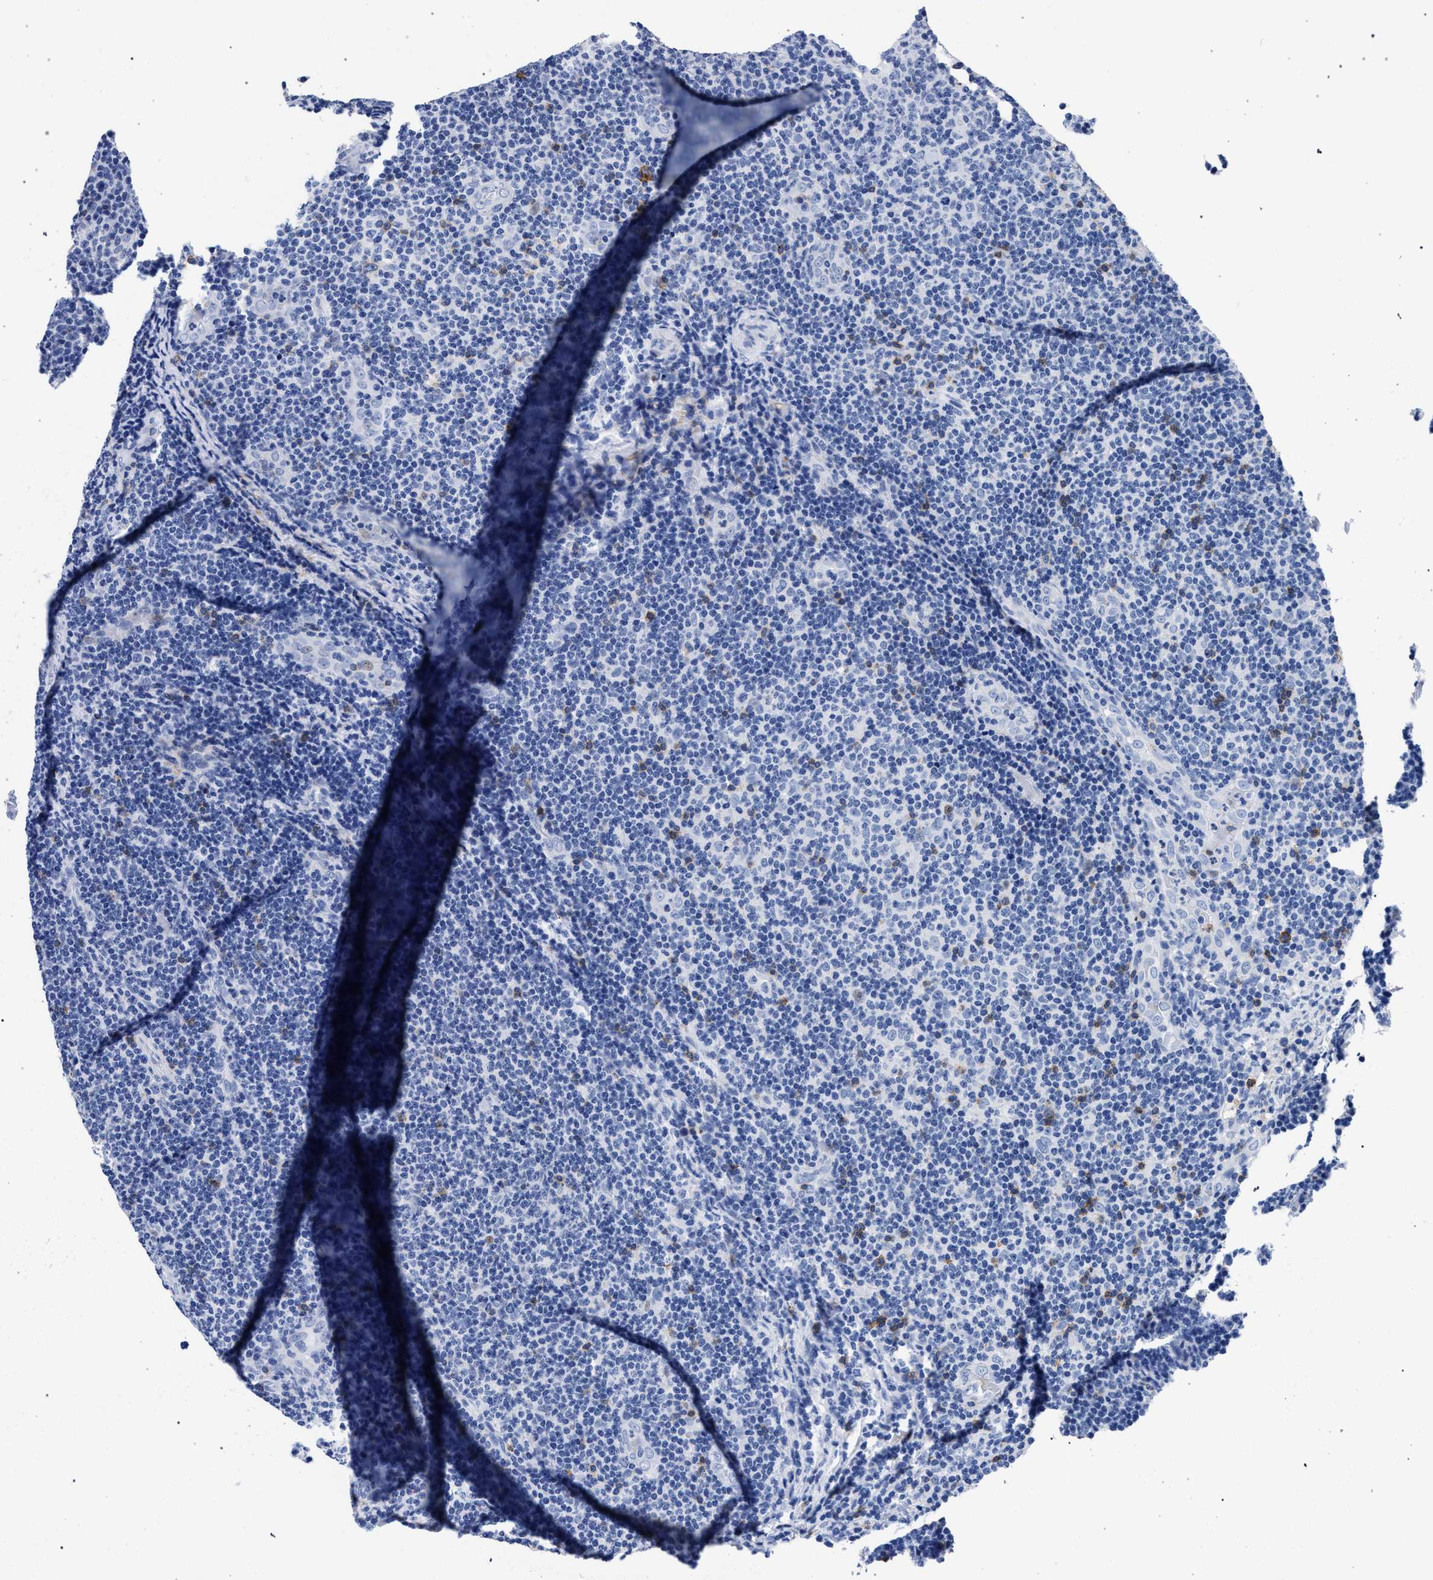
{"staining": {"intensity": "negative", "quantity": "none", "location": "none"}, "tissue": "lymphoma", "cell_type": "Tumor cells", "image_type": "cancer", "snomed": [{"axis": "morphology", "description": "Malignant lymphoma, non-Hodgkin's type, Low grade"}, {"axis": "topography", "description": "Lymph node"}], "caption": "Human malignant lymphoma, non-Hodgkin's type (low-grade) stained for a protein using immunohistochemistry exhibits no expression in tumor cells.", "gene": "KLRK1", "patient": {"sex": "male", "age": 83}}